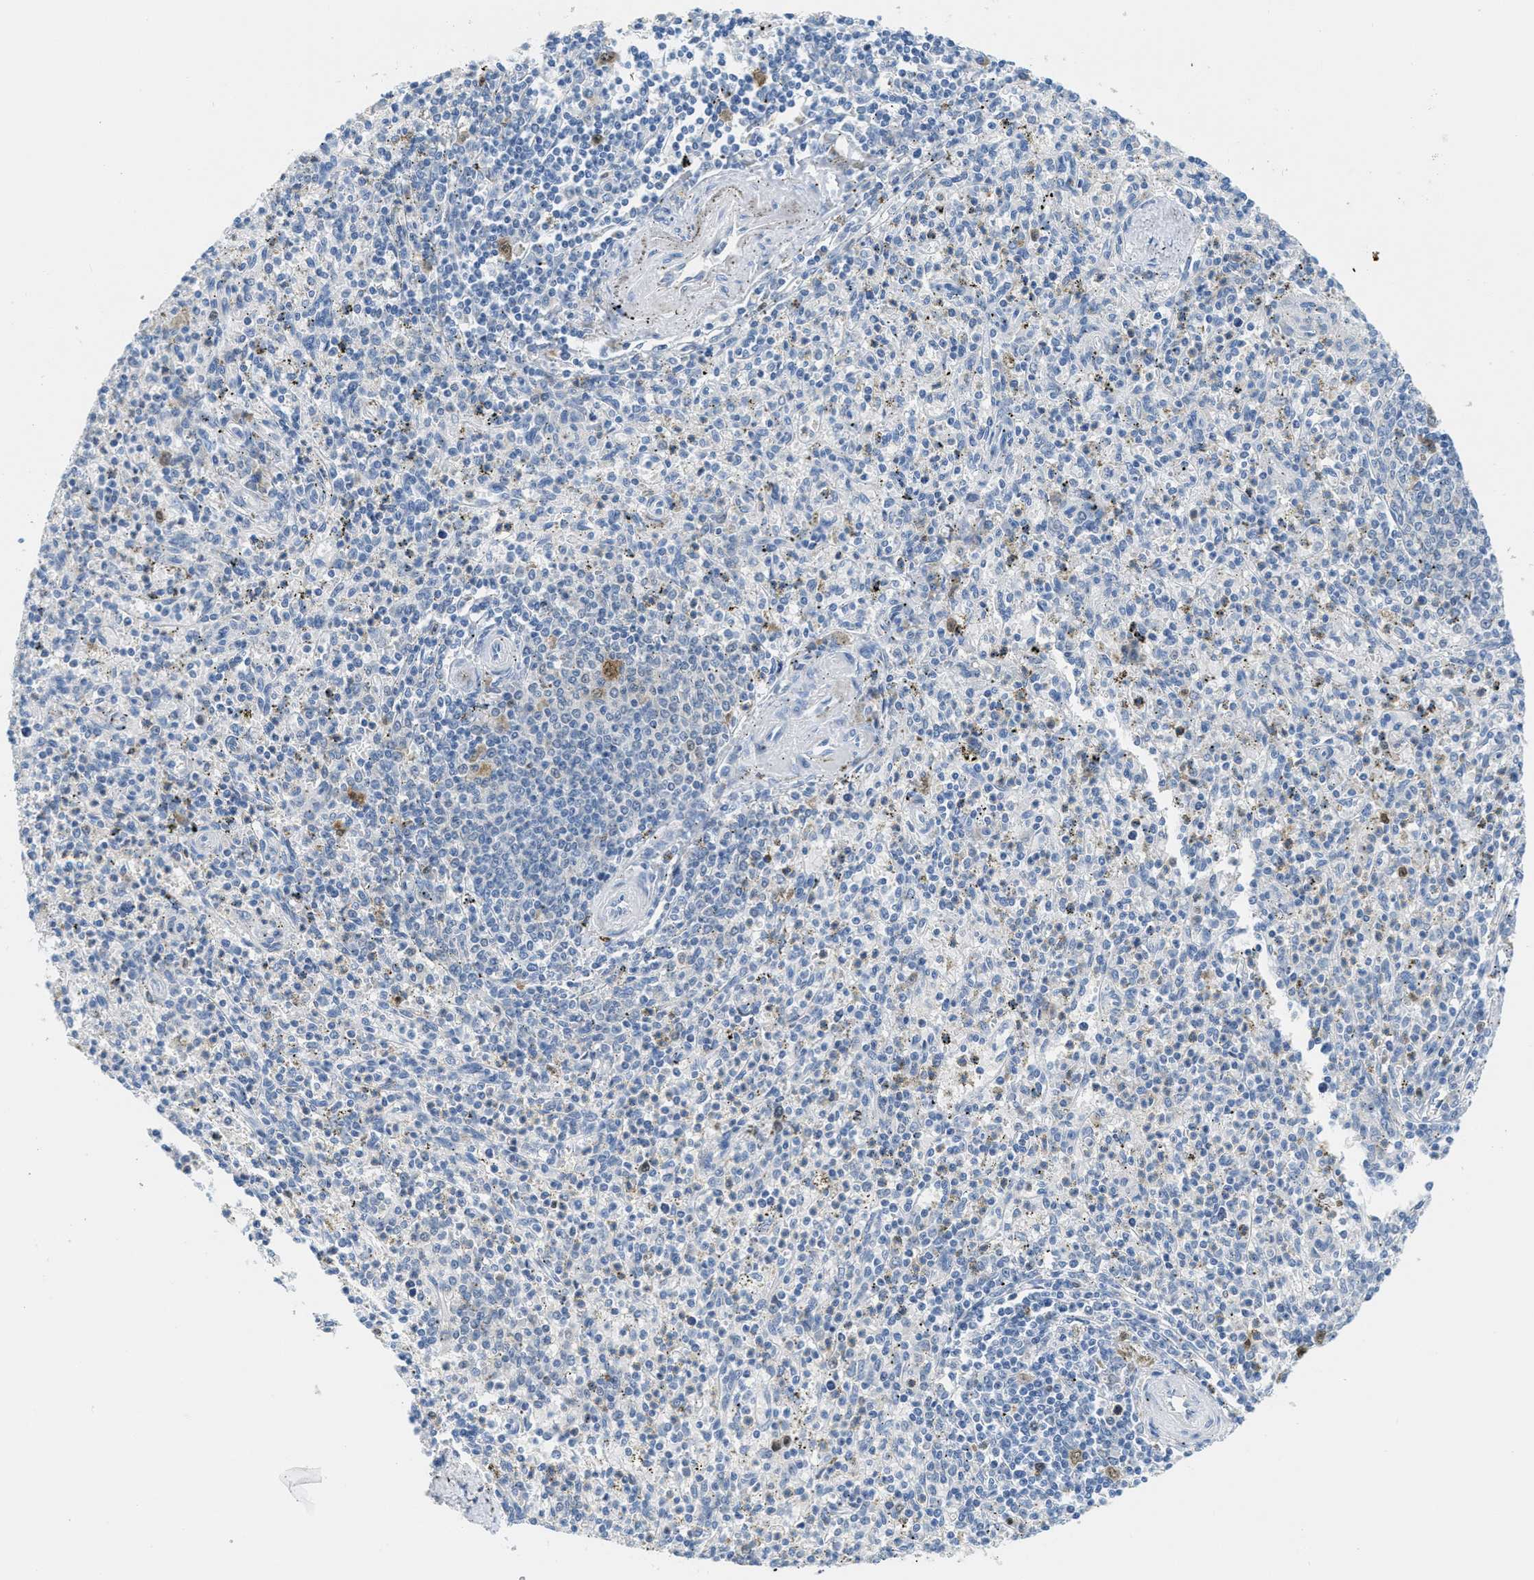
{"staining": {"intensity": "negative", "quantity": "none", "location": "none"}, "tissue": "spleen", "cell_type": "Cells in red pulp", "image_type": "normal", "snomed": [{"axis": "morphology", "description": "Normal tissue, NOS"}, {"axis": "topography", "description": "Spleen"}], "caption": "DAB (3,3'-diaminobenzidine) immunohistochemical staining of unremarkable spleen displays no significant expression in cells in red pulp. (DAB immunohistochemistry (IHC) visualized using brightfield microscopy, high magnification).", "gene": "ORC6", "patient": {"sex": "male", "age": 72}}